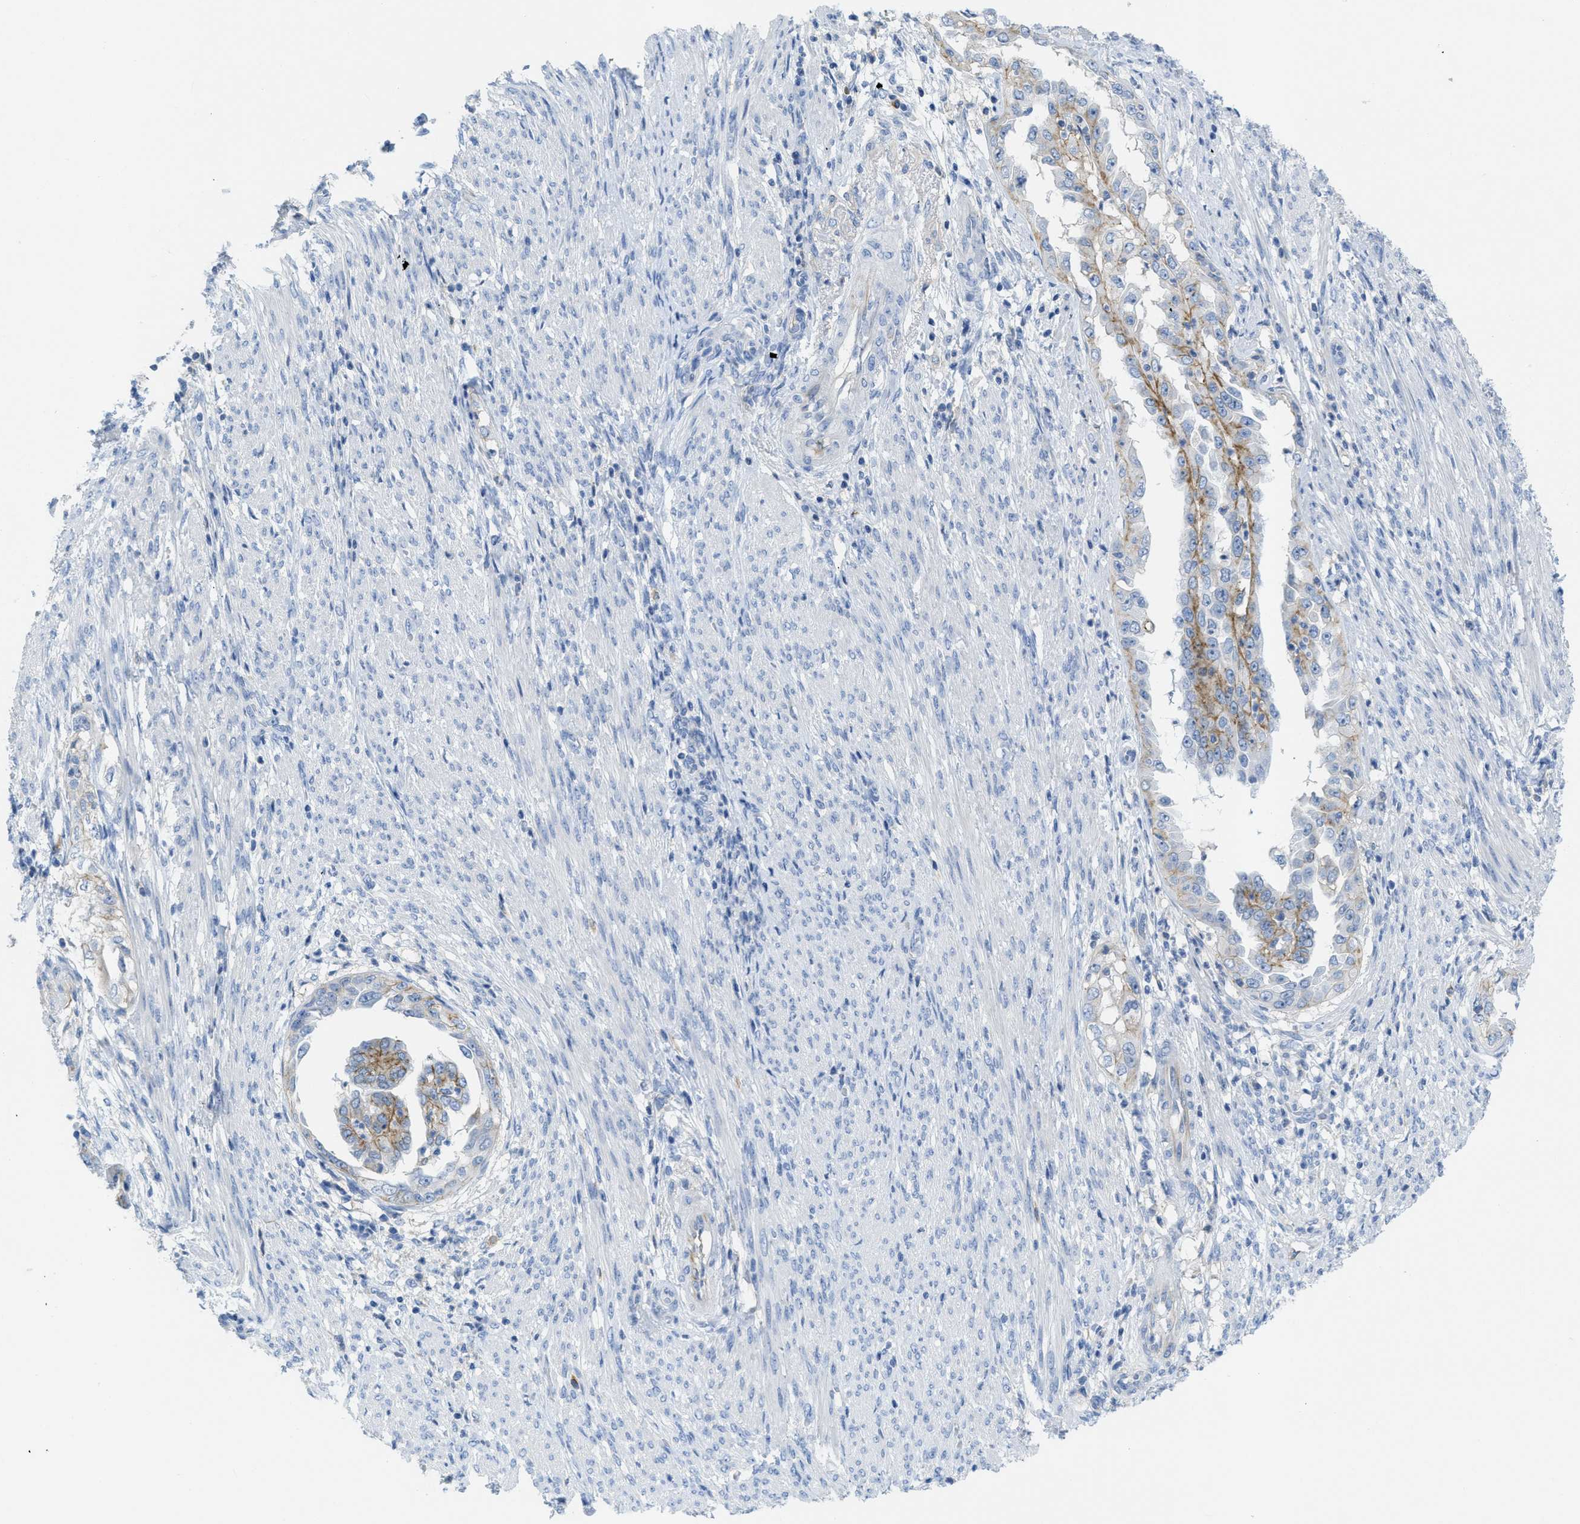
{"staining": {"intensity": "moderate", "quantity": "25%-75%", "location": "cytoplasmic/membranous"}, "tissue": "endometrial cancer", "cell_type": "Tumor cells", "image_type": "cancer", "snomed": [{"axis": "morphology", "description": "Adenocarcinoma, NOS"}, {"axis": "topography", "description": "Endometrium"}], "caption": "A medium amount of moderate cytoplasmic/membranous expression is identified in about 25%-75% of tumor cells in adenocarcinoma (endometrial) tissue. (IHC, brightfield microscopy, high magnification).", "gene": "CNNM4", "patient": {"sex": "female", "age": 85}}